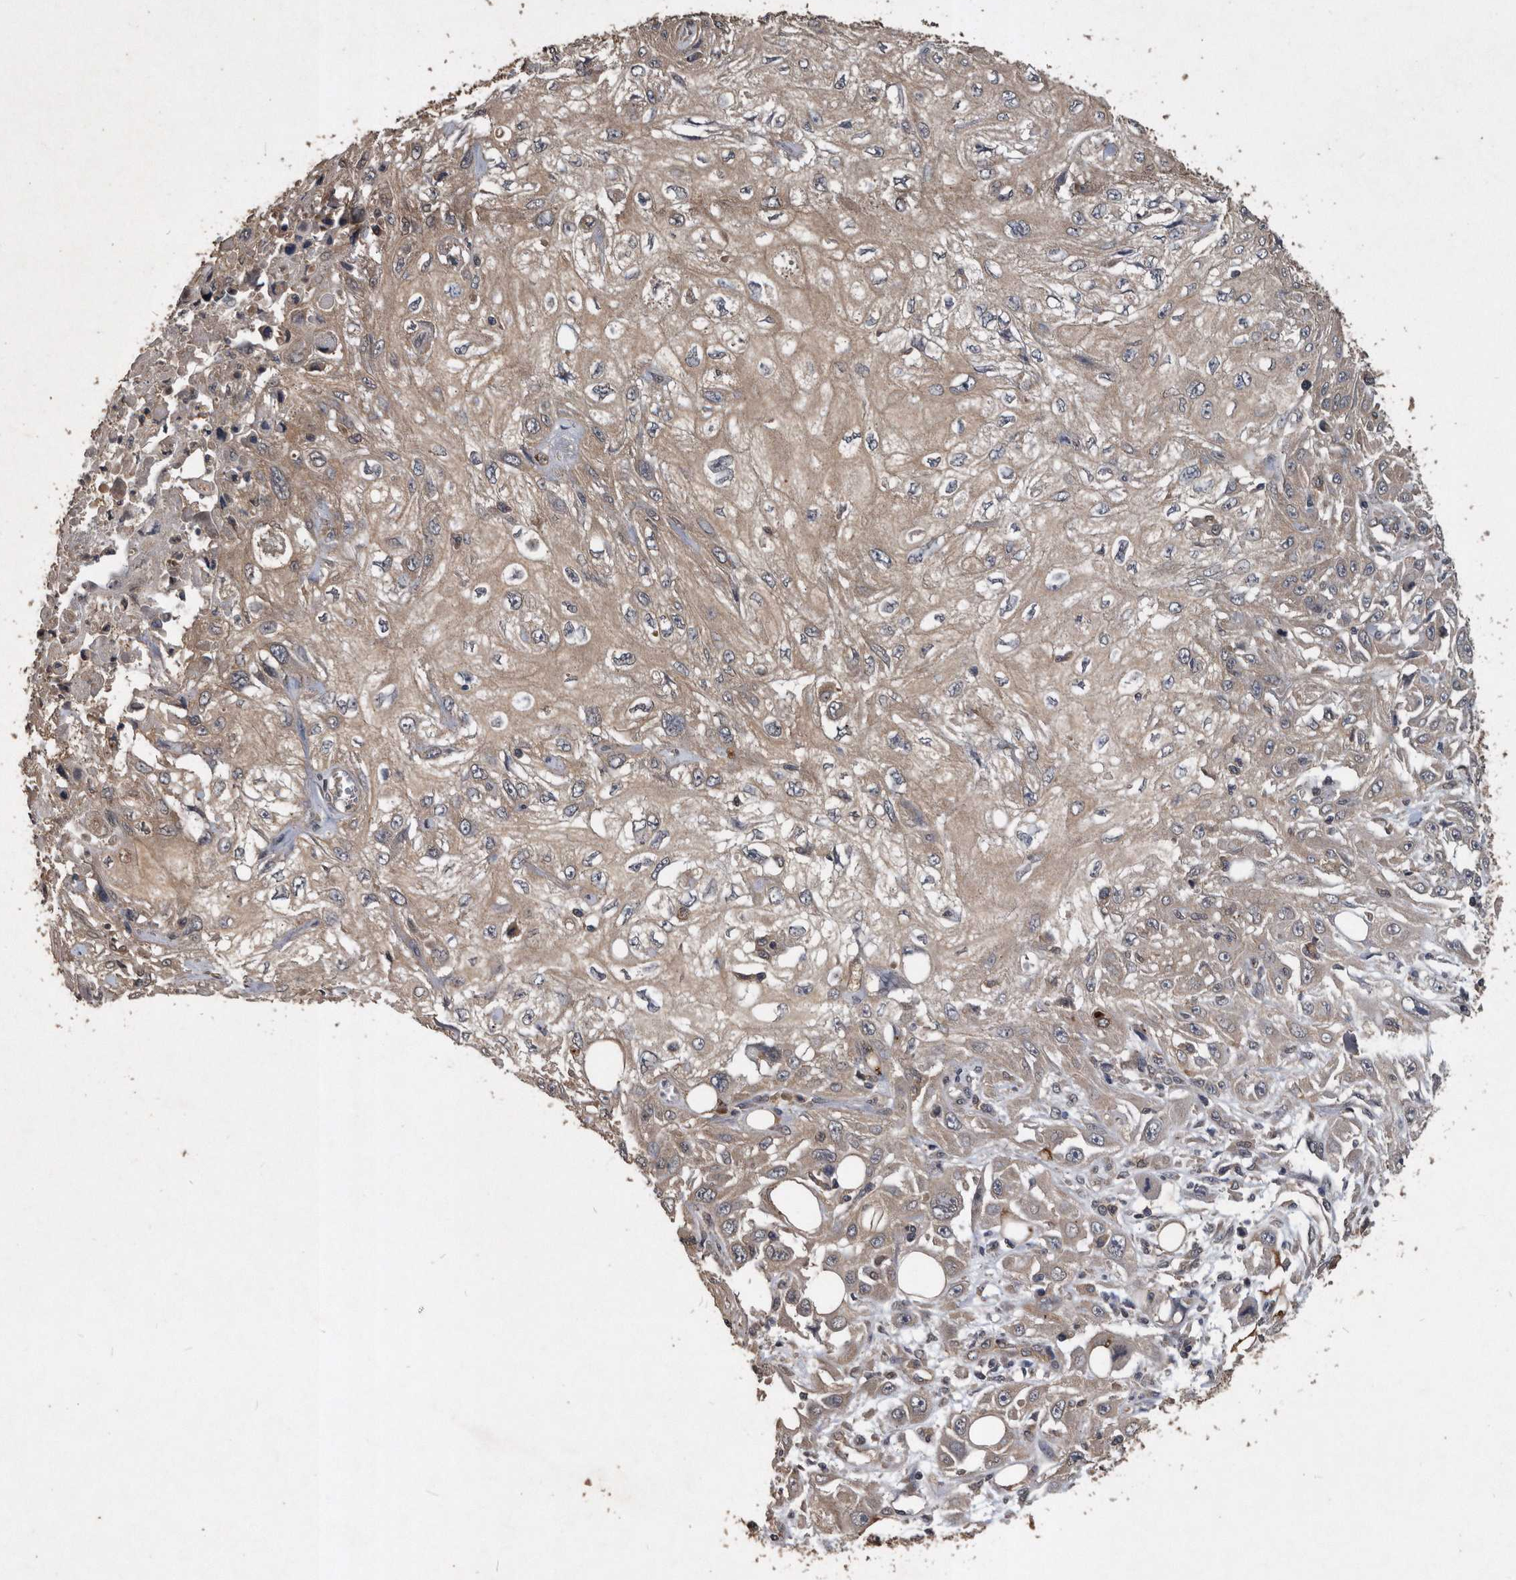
{"staining": {"intensity": "weak", "quantity": ">75%", "location": "cytoplasmic/membranous"}, "tissue": "skin cancer", "cell_type": "Tumor cells", "image_type": "cancer", "snomed": [{"axis": "morphology", "description": "Squamous cell carcinoma, NOS"}, {"axis": "topography", "description": "Skin"}], "caption": "High-power microscopy captured an IHC photomicrograph of skin cancer (squamous cell carcinoma), revealing weak cytoplasmic/membranous staining in about >75% of tumor cells.", "gene": "NRBP1", "patient": {"sex": "male", "age": 75}}